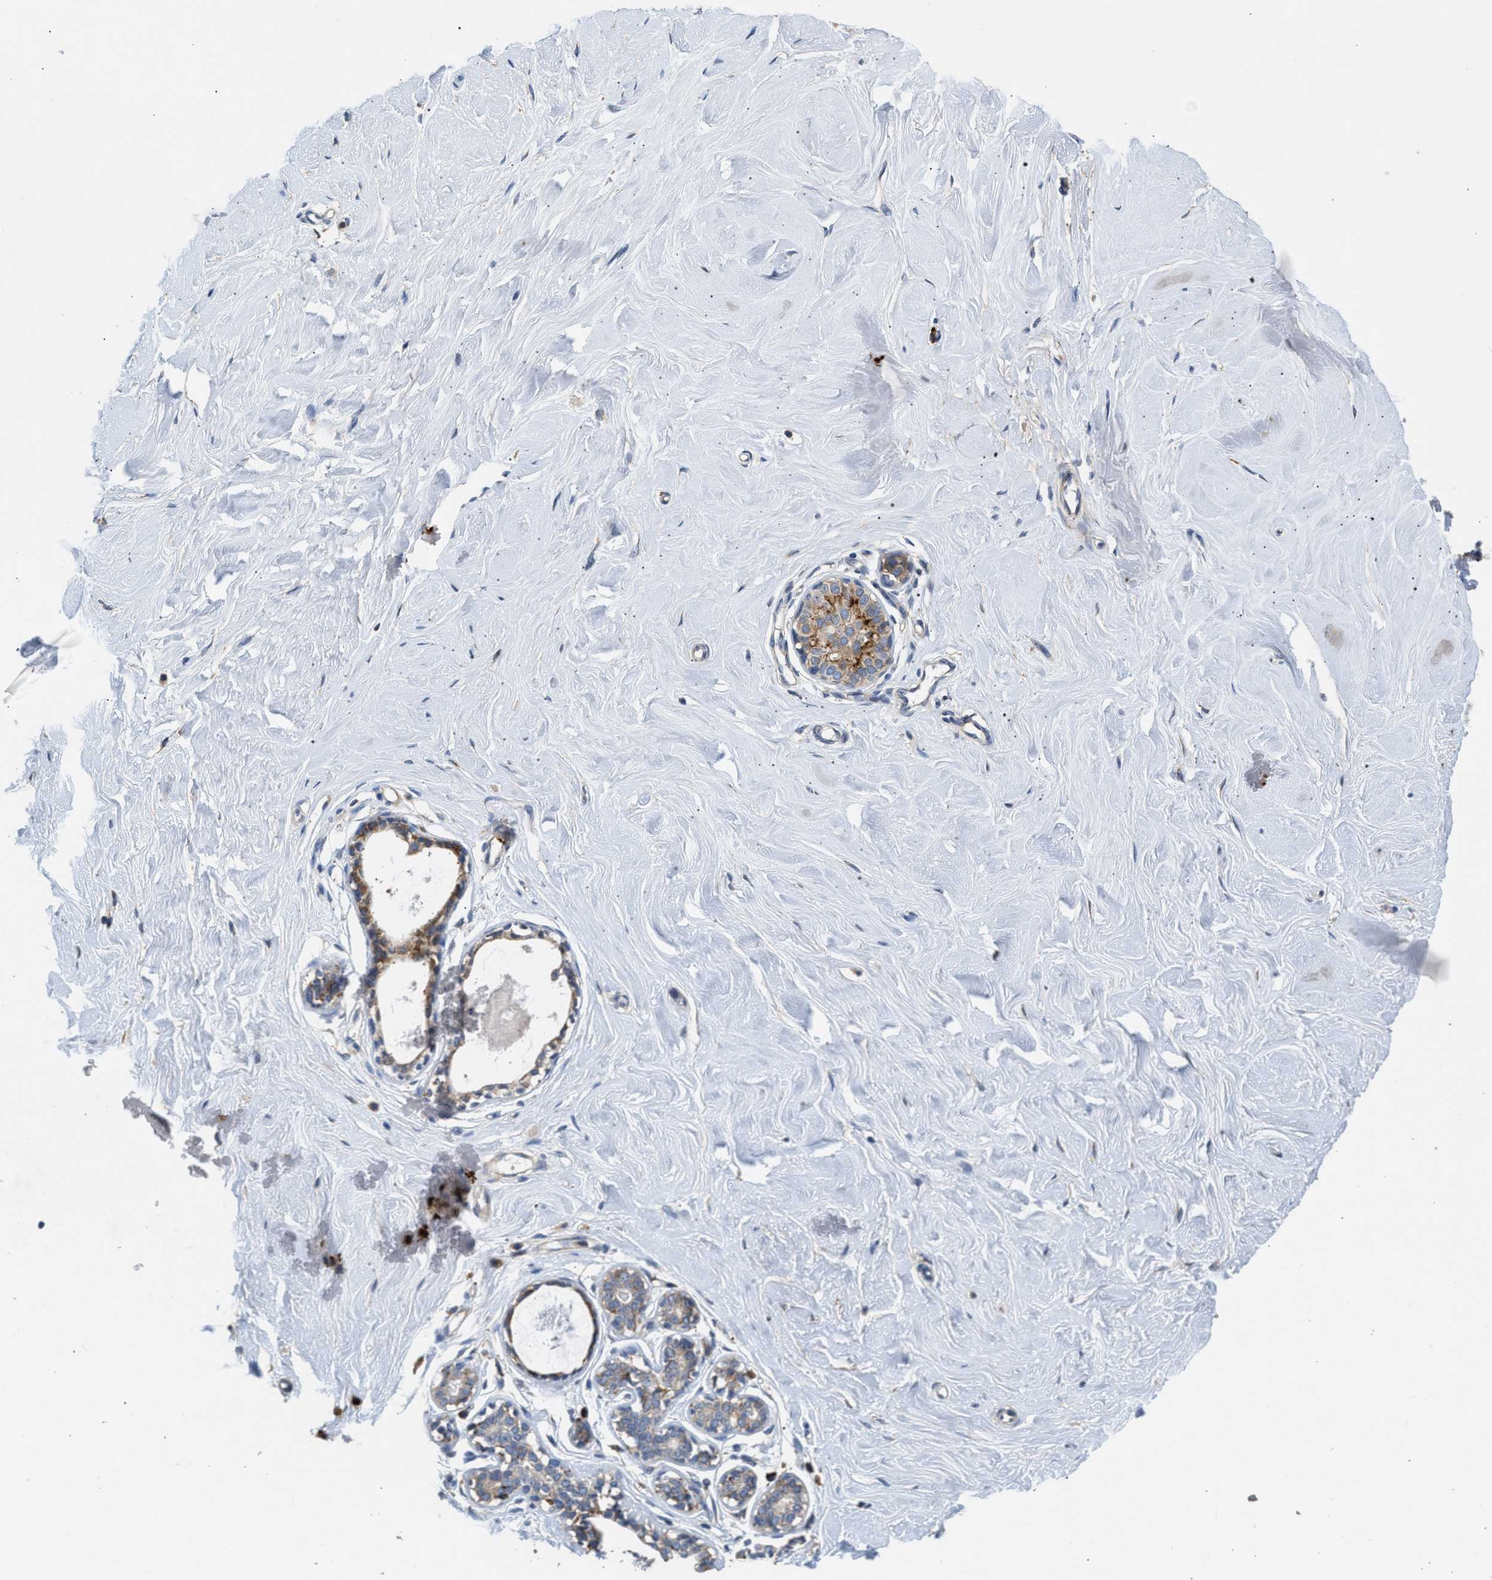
{"staining": {"intensity": "negative", "quantity": "none", "location": "none"}, "tissue": "breast", "cell_type": "Adipocytes", "image_type": "normal", "snomed": [{"axis": "morphology", "description": "Normal tissue, NOS"}, {"axis": "topography", "description": "Breast"}], "caption": "There is no significant staining in adipocytes of breast. (Brightfield microscopy of DAB (3,3'-diaminobenzidine) IHC at high magnification).", "gene": "AMZ1", "patient": {"sex": "female", "age": 23}}